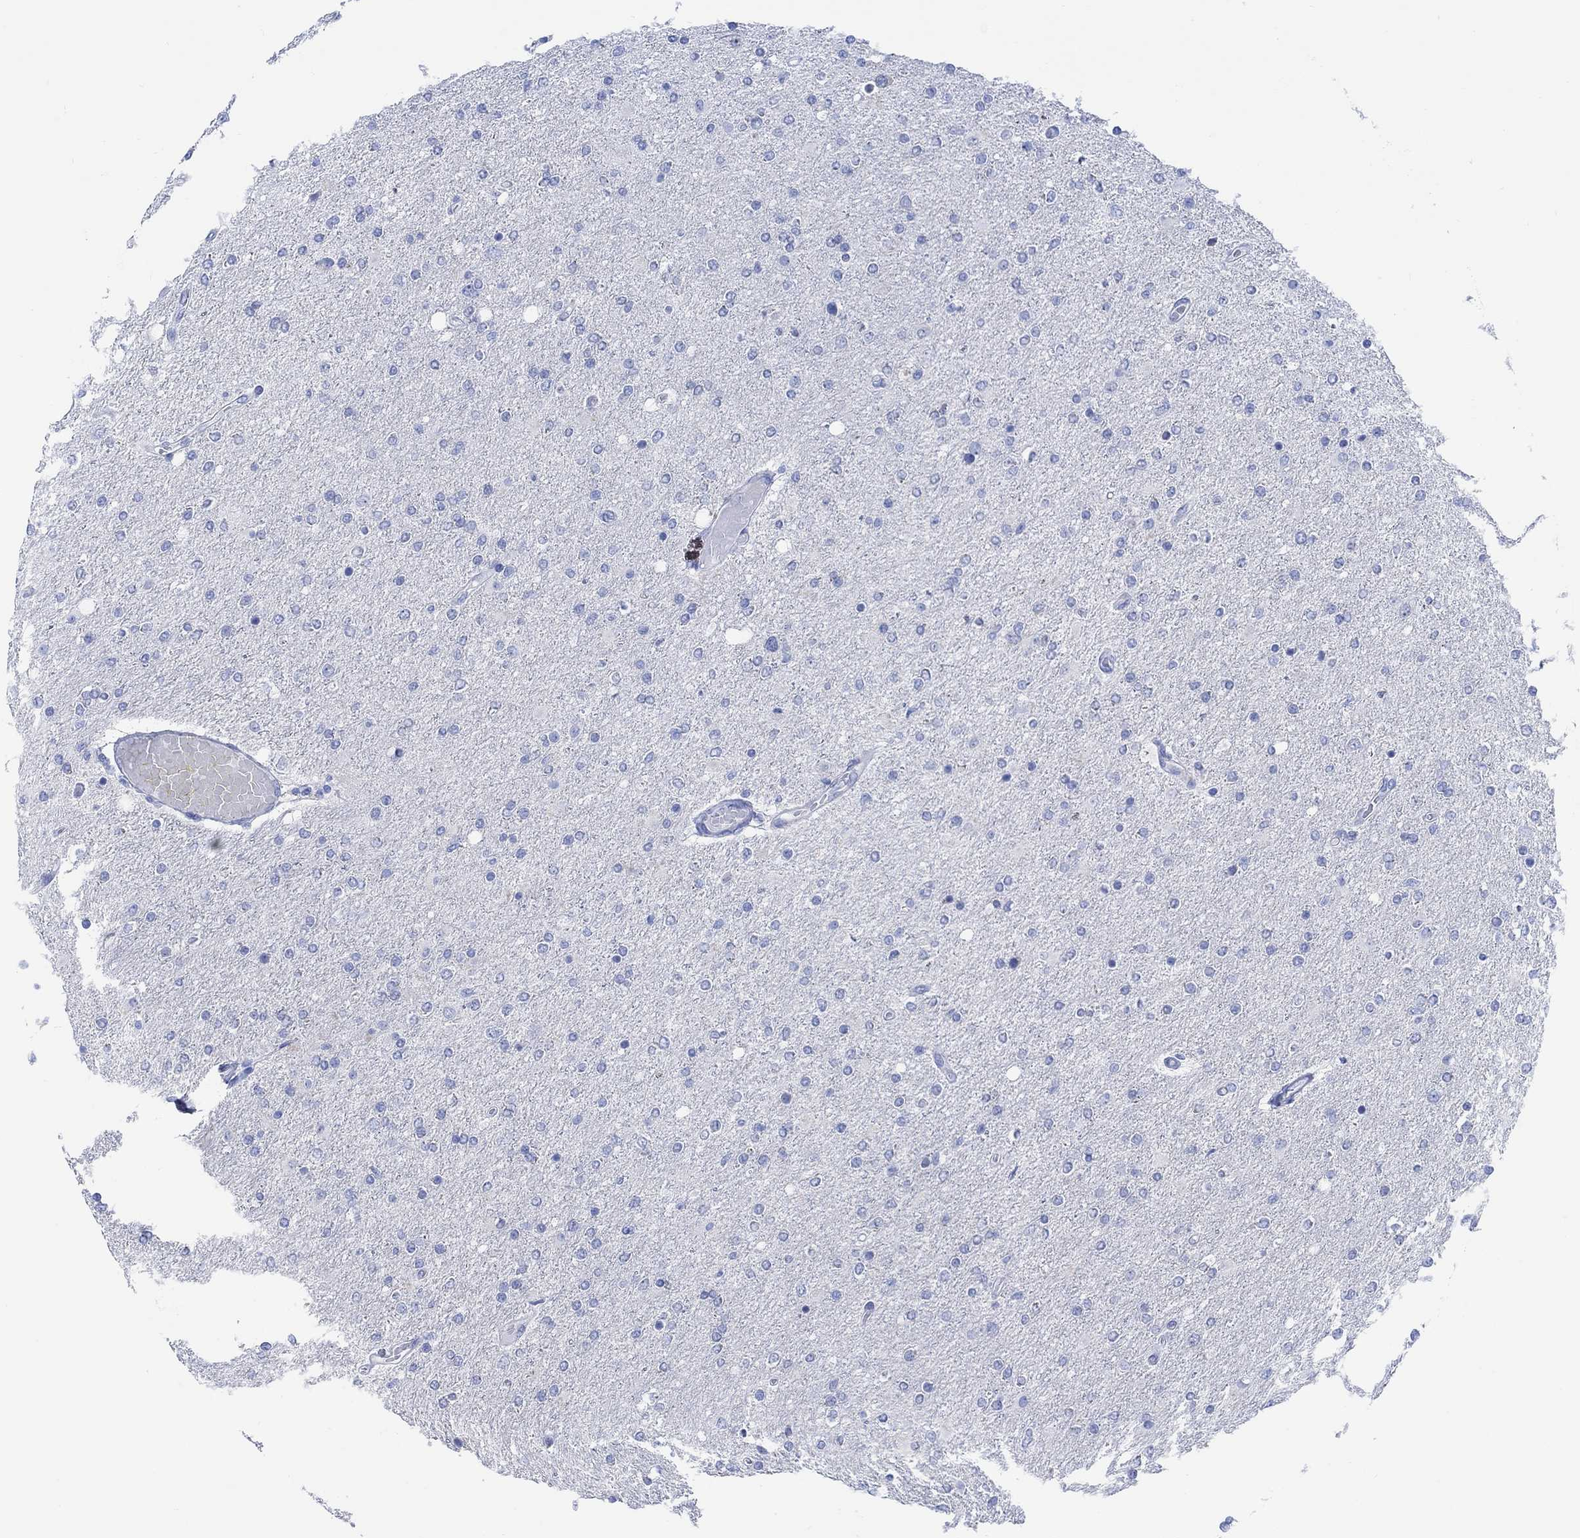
{"staining": {"intensity": "negative", "quantity": "none", "location": "none"}, "tissue": "glioma", "cell_type": "Tumor cells", "image_type": "cancer", "snomed": [{"axis": "morphology", "description": "Glioma, malignant, High grade"}, {"axis": "topography", "description": "Cerebral cortex"}], "caption": "Protein analysis of high-grade glioma (malignant) demonstrates no significant positivity in tumor cells.", "gene": "MYL1", "patient": {"sex": "male", "age": 70}}